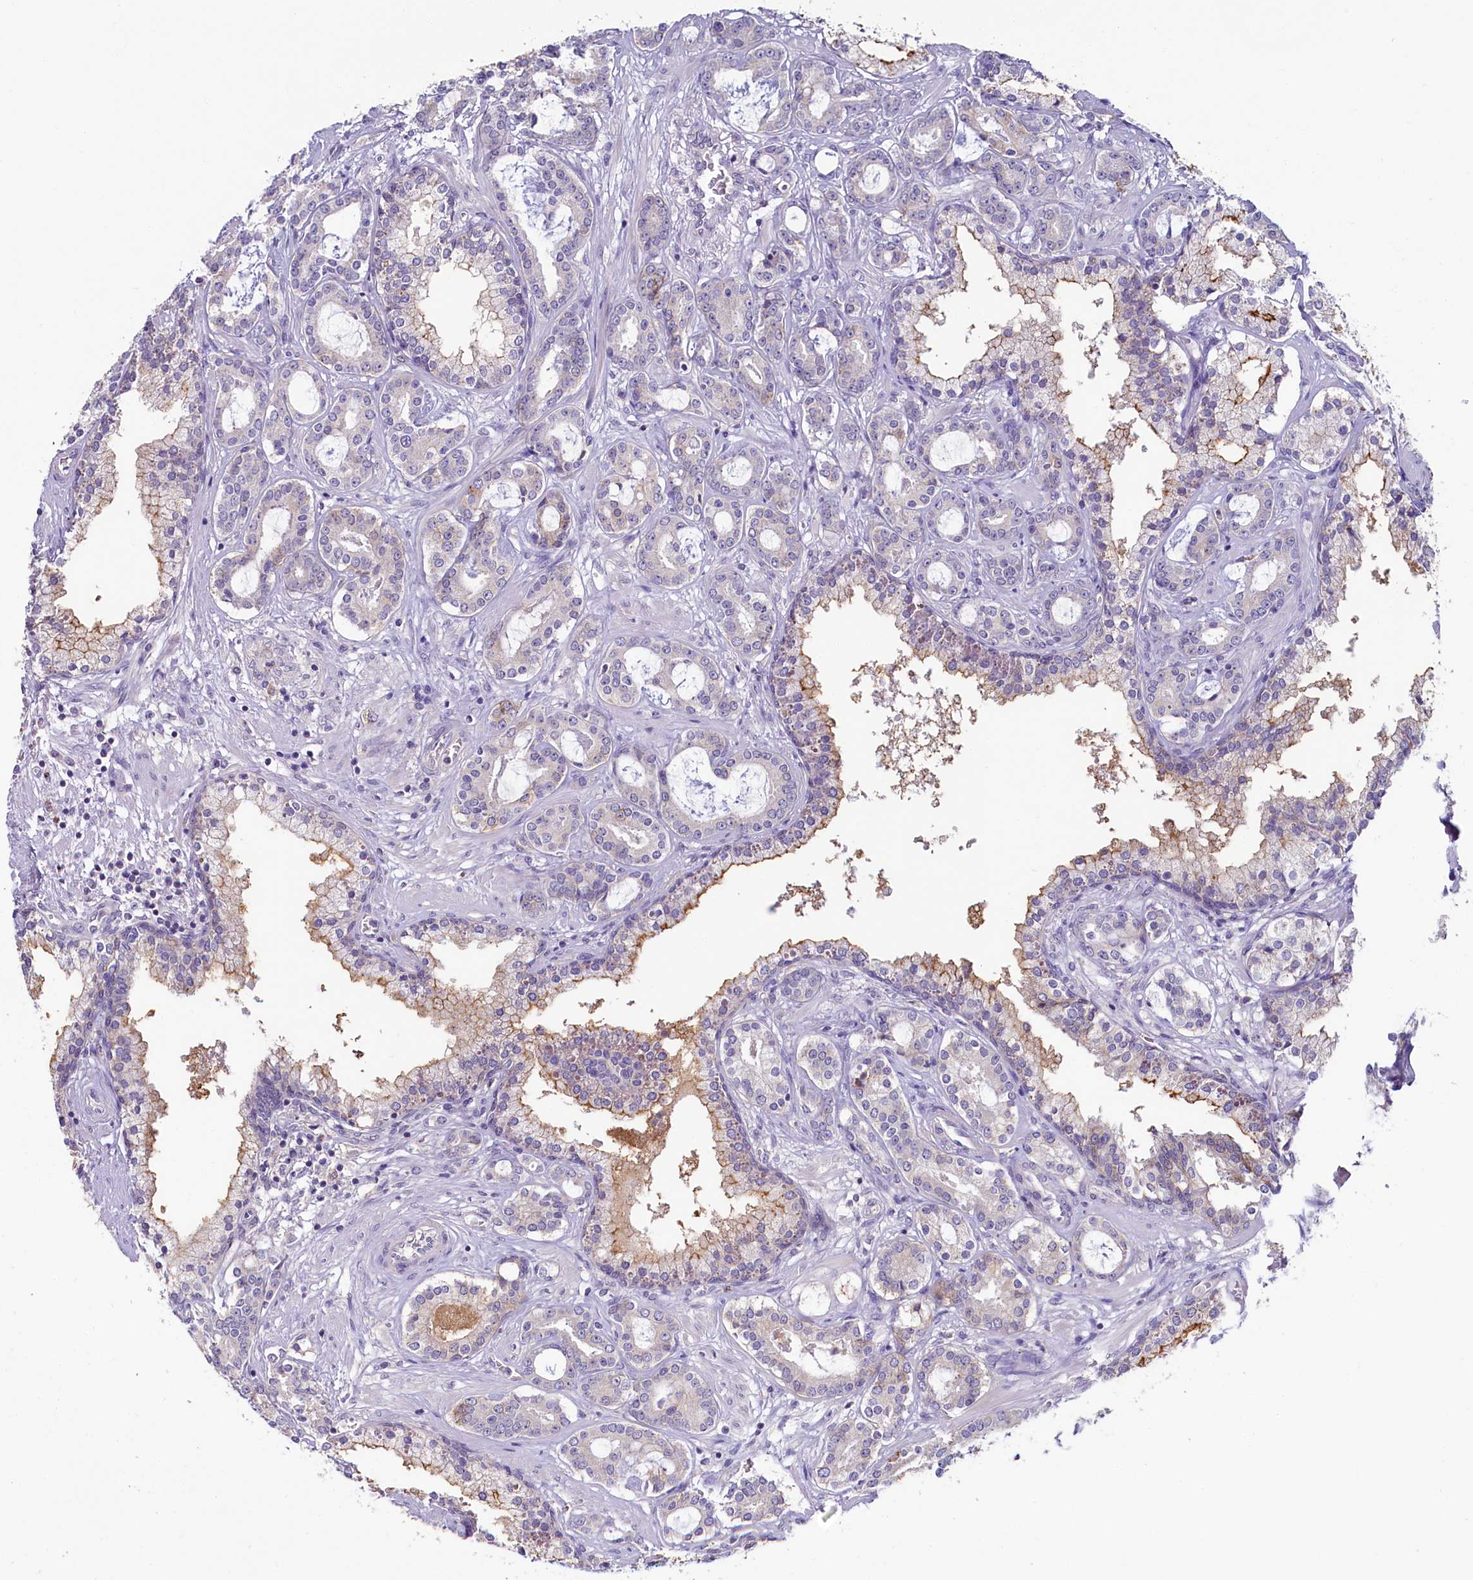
{"staining": {"intensity": "negative", "quantity": "none", "location": "none"}, "tissue": "prostate cancer", "cell_type": "Tumor cells", "image_type": "cancer", "snomed": [{"axis": "morphology", "description": "Adenocarcinoma, High grade"}, {"axis": "topography", "description": "Prostate"}], "caption": "Tumor cells are negative for protein expression in human prostate high-grade adenocarcinoma.", "gene": "PDE6D", "patient": {"sex": "male", "age": 58}}